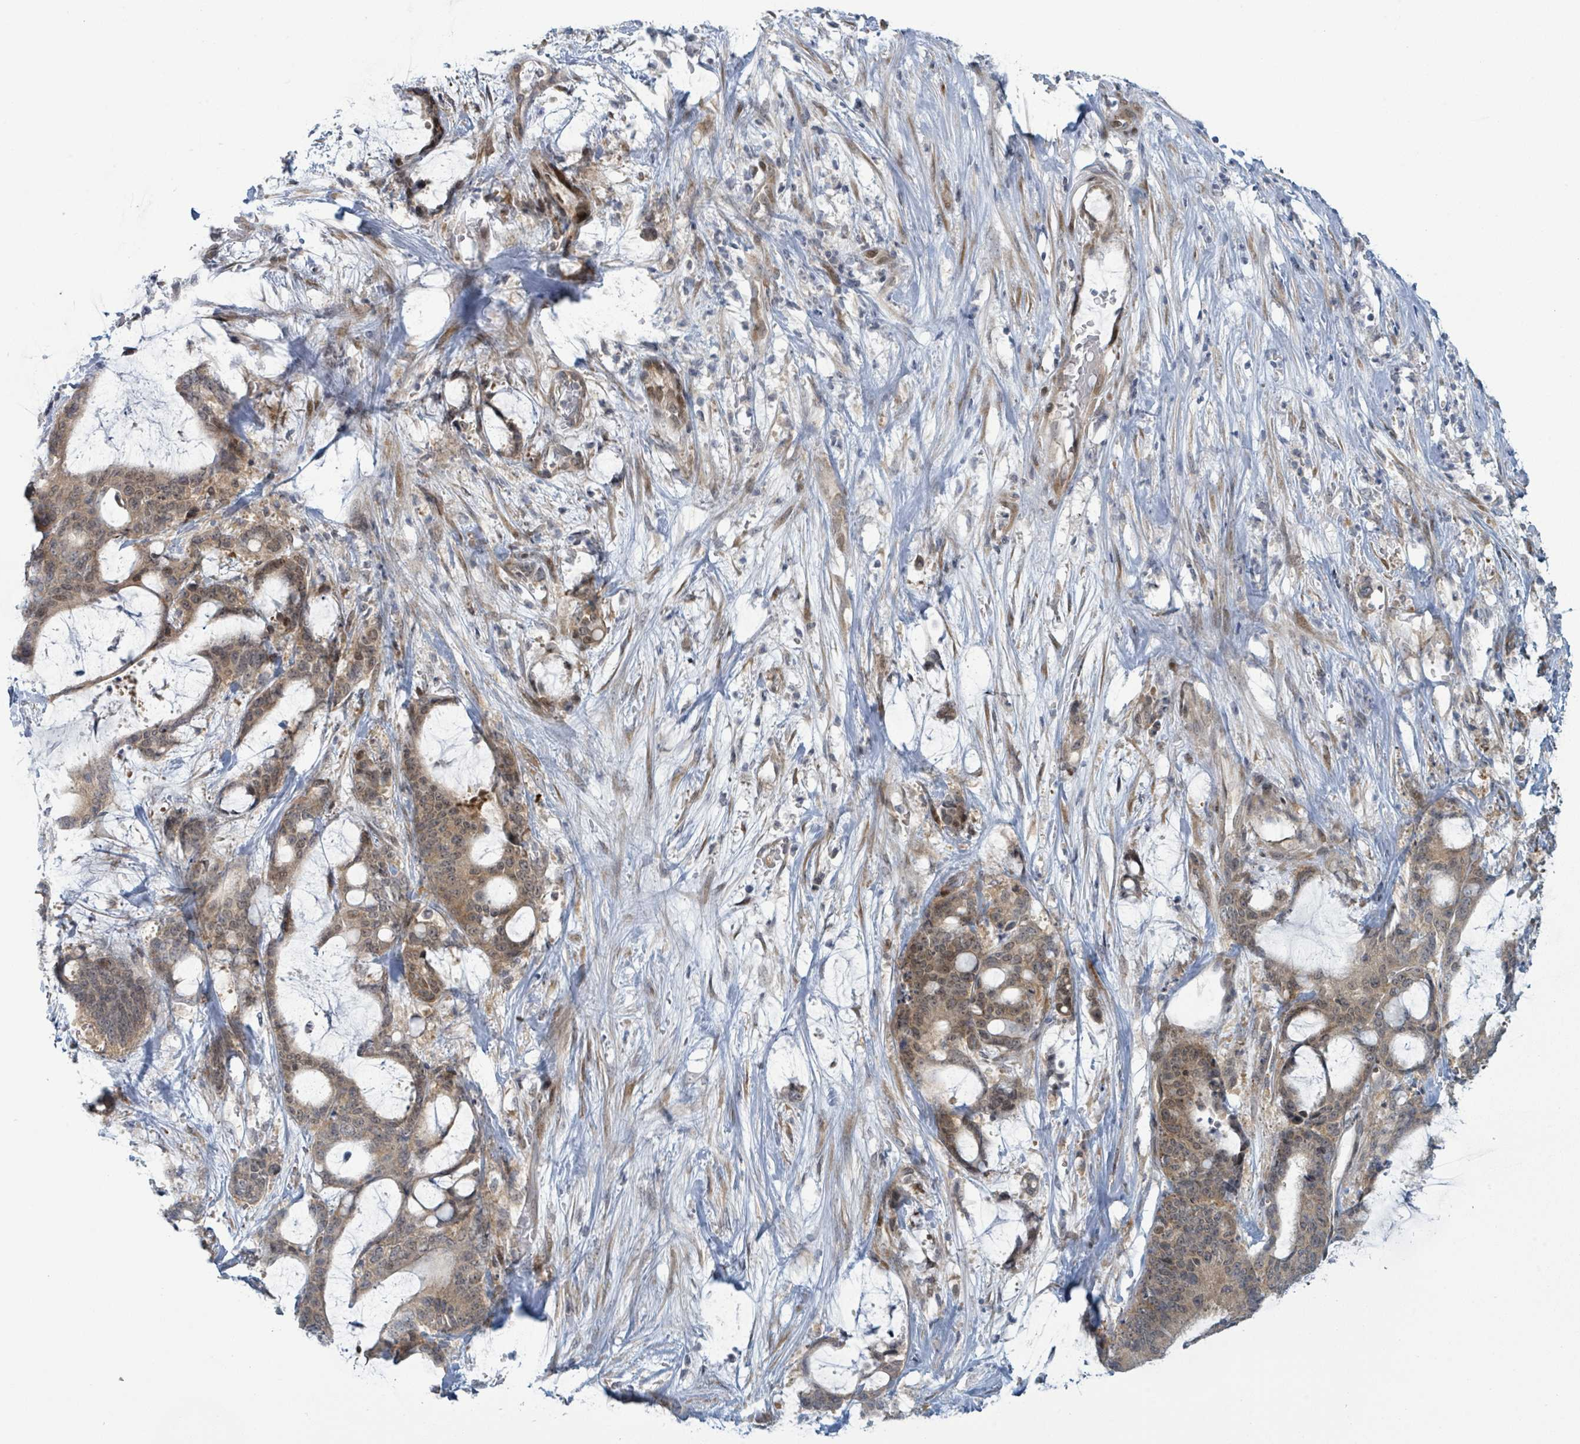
{"staining": {"intensity": "moderate", "quantity": ">75%", "location": "cytoplasmic/membranous,nuclear"}, "tissue": "liver cancer", "cell_type": "Tumor cells", "image_type": "cancer", "snomed": [{"axis": "morphology", "description": "Normal tissue, NOS"}, {"axis": "morphology", "description": "Cholangiocarcinoma"}, {"axis": "topography", "description": "Liver"}, {"axis": "topography", "description": "Peripheral nerve tissue"}], "caption": "Moderate cytoplasmic/membranous and nuclear staining is appreciated in approximately >75% of tumor cells in liver cancer.", "gene": "RPL32", "patient": {"sex": "female", "age": 73}}